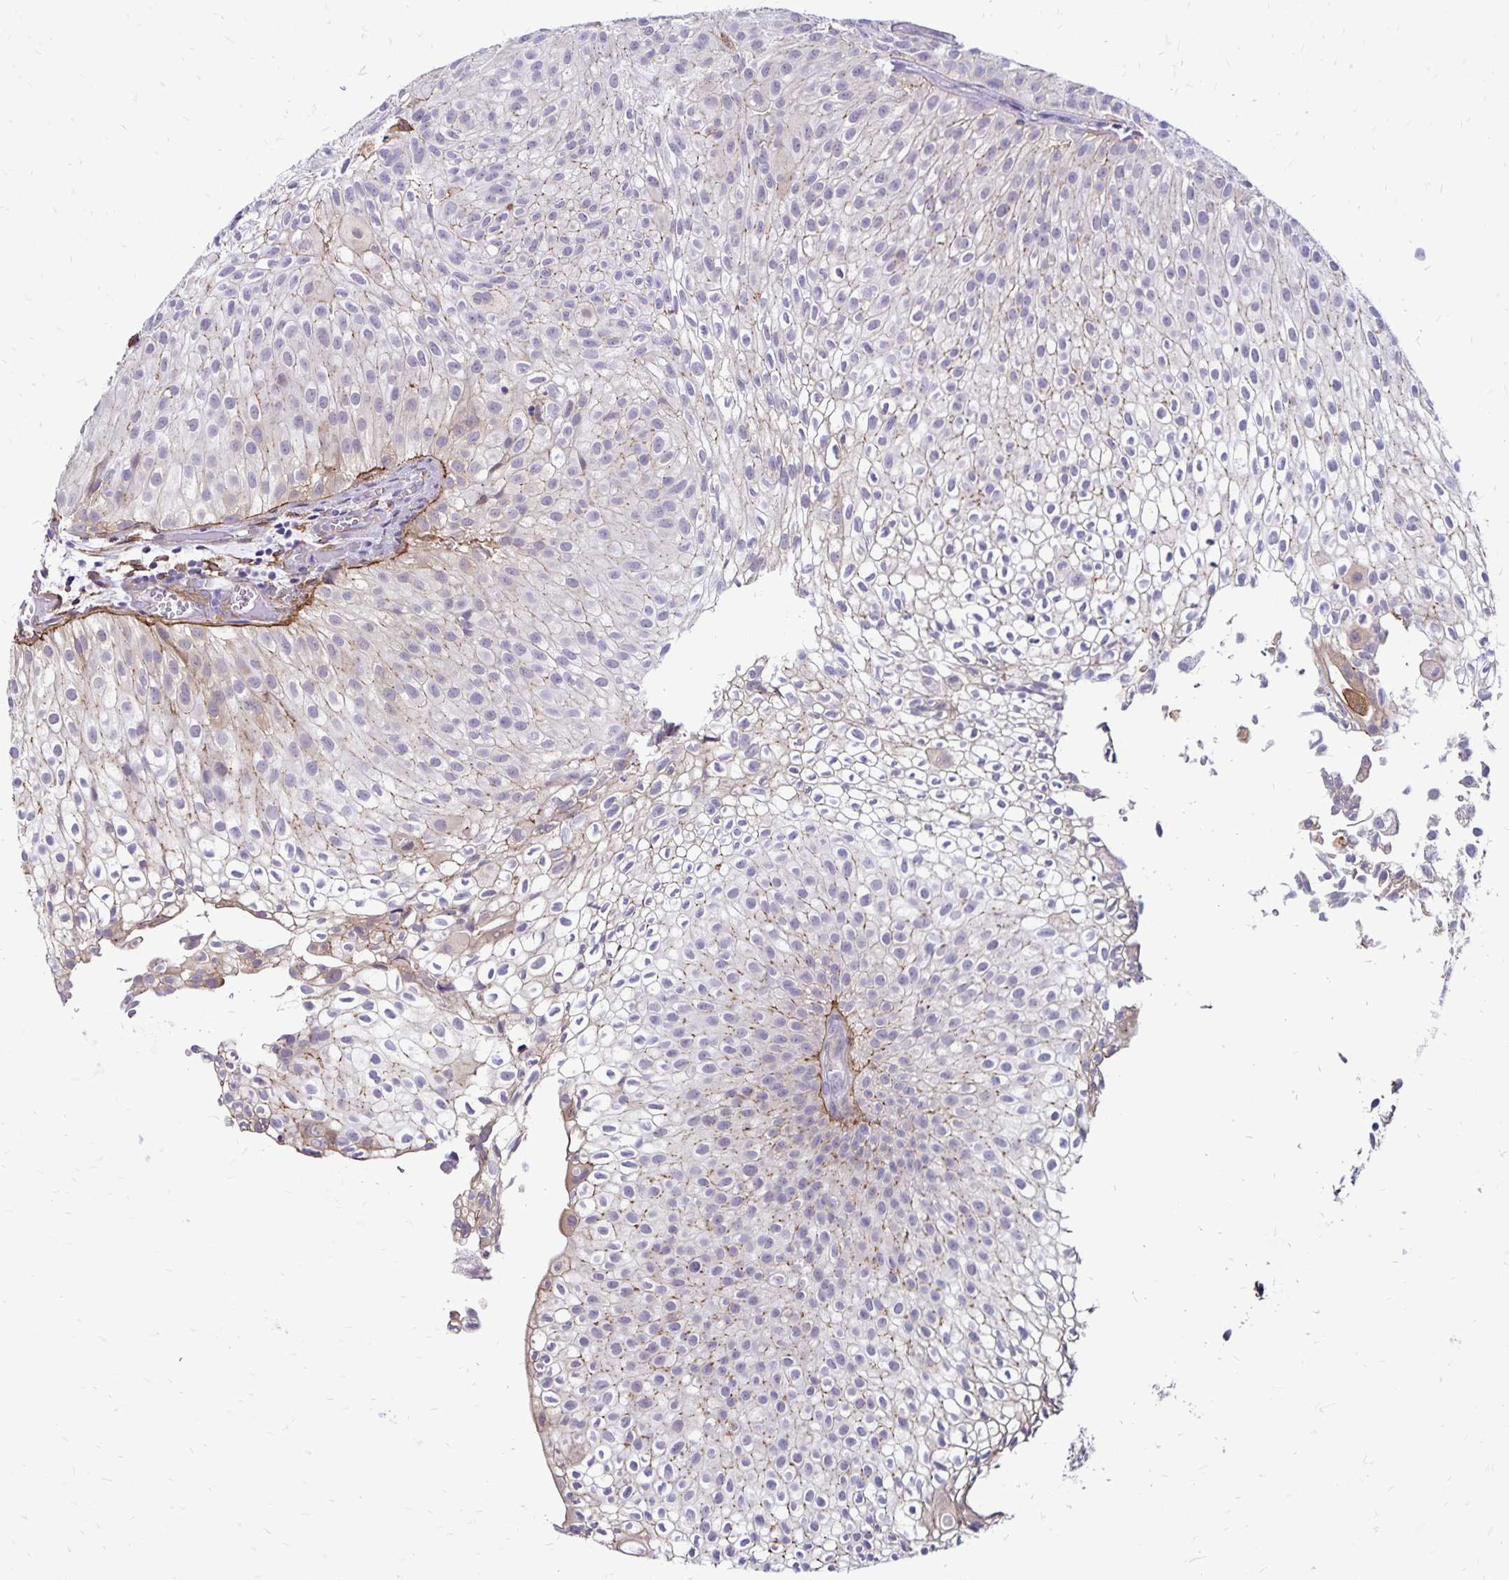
{"staining": {"intensity": "weak", "quantity": "<25%", "location": "cytoplasmic/membranous"}, "tissue": "urothelial cancer", "cell_type": "Tumor cells", "image_type": "cancer", "snomed": [{"axis": "morphology", "description": "Urothelial carcinoma, Low grade"}, {"axis": "topography", "description": "Urinary bladder"}], "caption": "Immunohistochemistry micrograph of human urothelial carcinoma (low-grade) stained for a protein (brown), which reveals no staining in tumor cells.", "gene": "TNS3", "patient": {"sex": "male", "age": 70}}